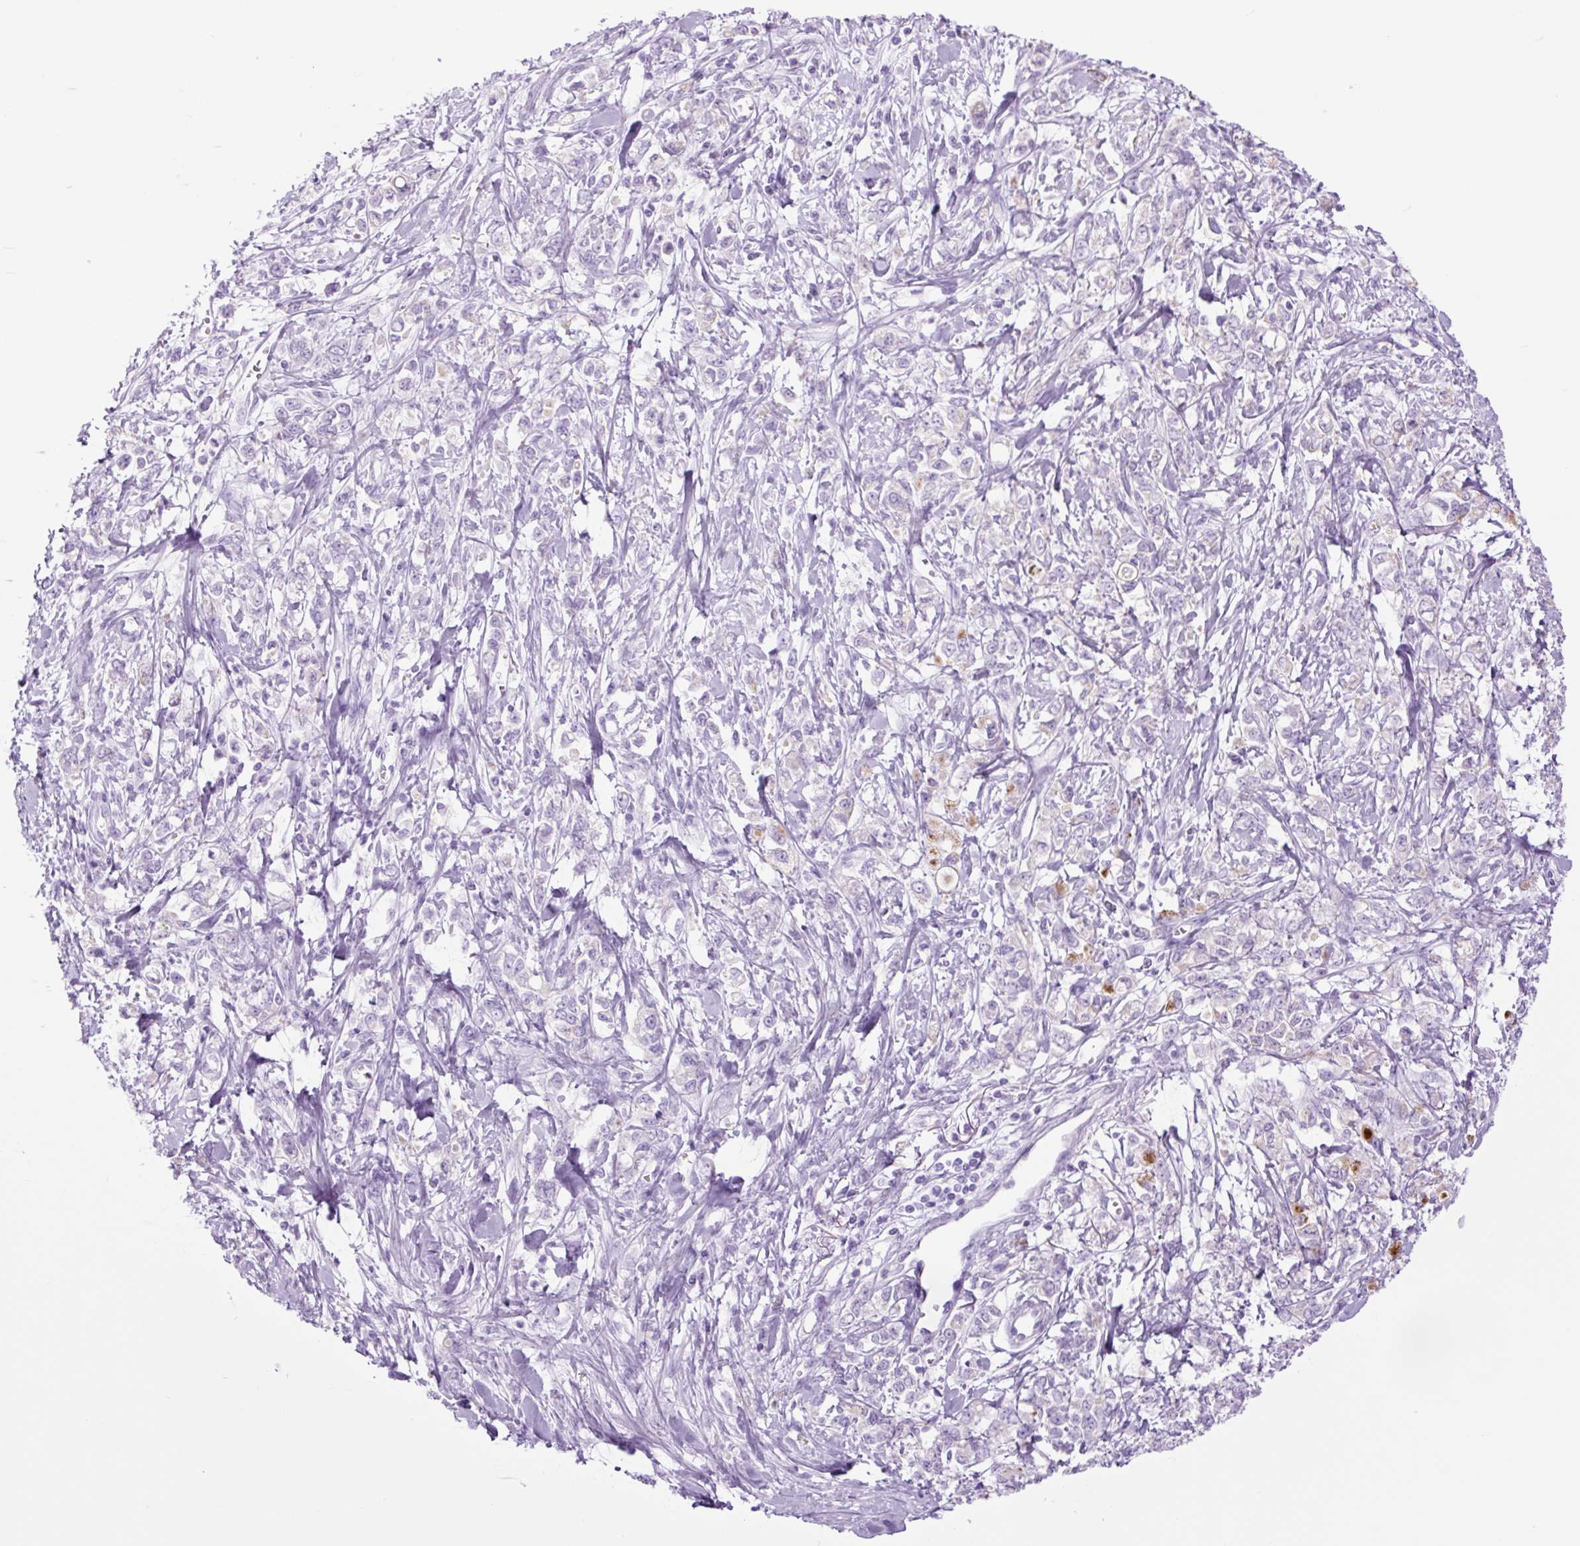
{"staining": {"intensity": "negative", "quantity": "none", "location": "none"}, "tissue": "stomach cancer", "cell_type": "Tumor cells", "image_type": "cancer", "snomed": [{"axis": "morphology", "description": "Adenocarcinoma, NOS"}, {"axis": "topography", "description": "Stomach"}], "caption": "The immunohistochemistry image has no significant expression in tumor cells of stomach adenocarcinoma tissue.", "gene": "TFF2", "patient": {"sex": "female", "age": 76}}